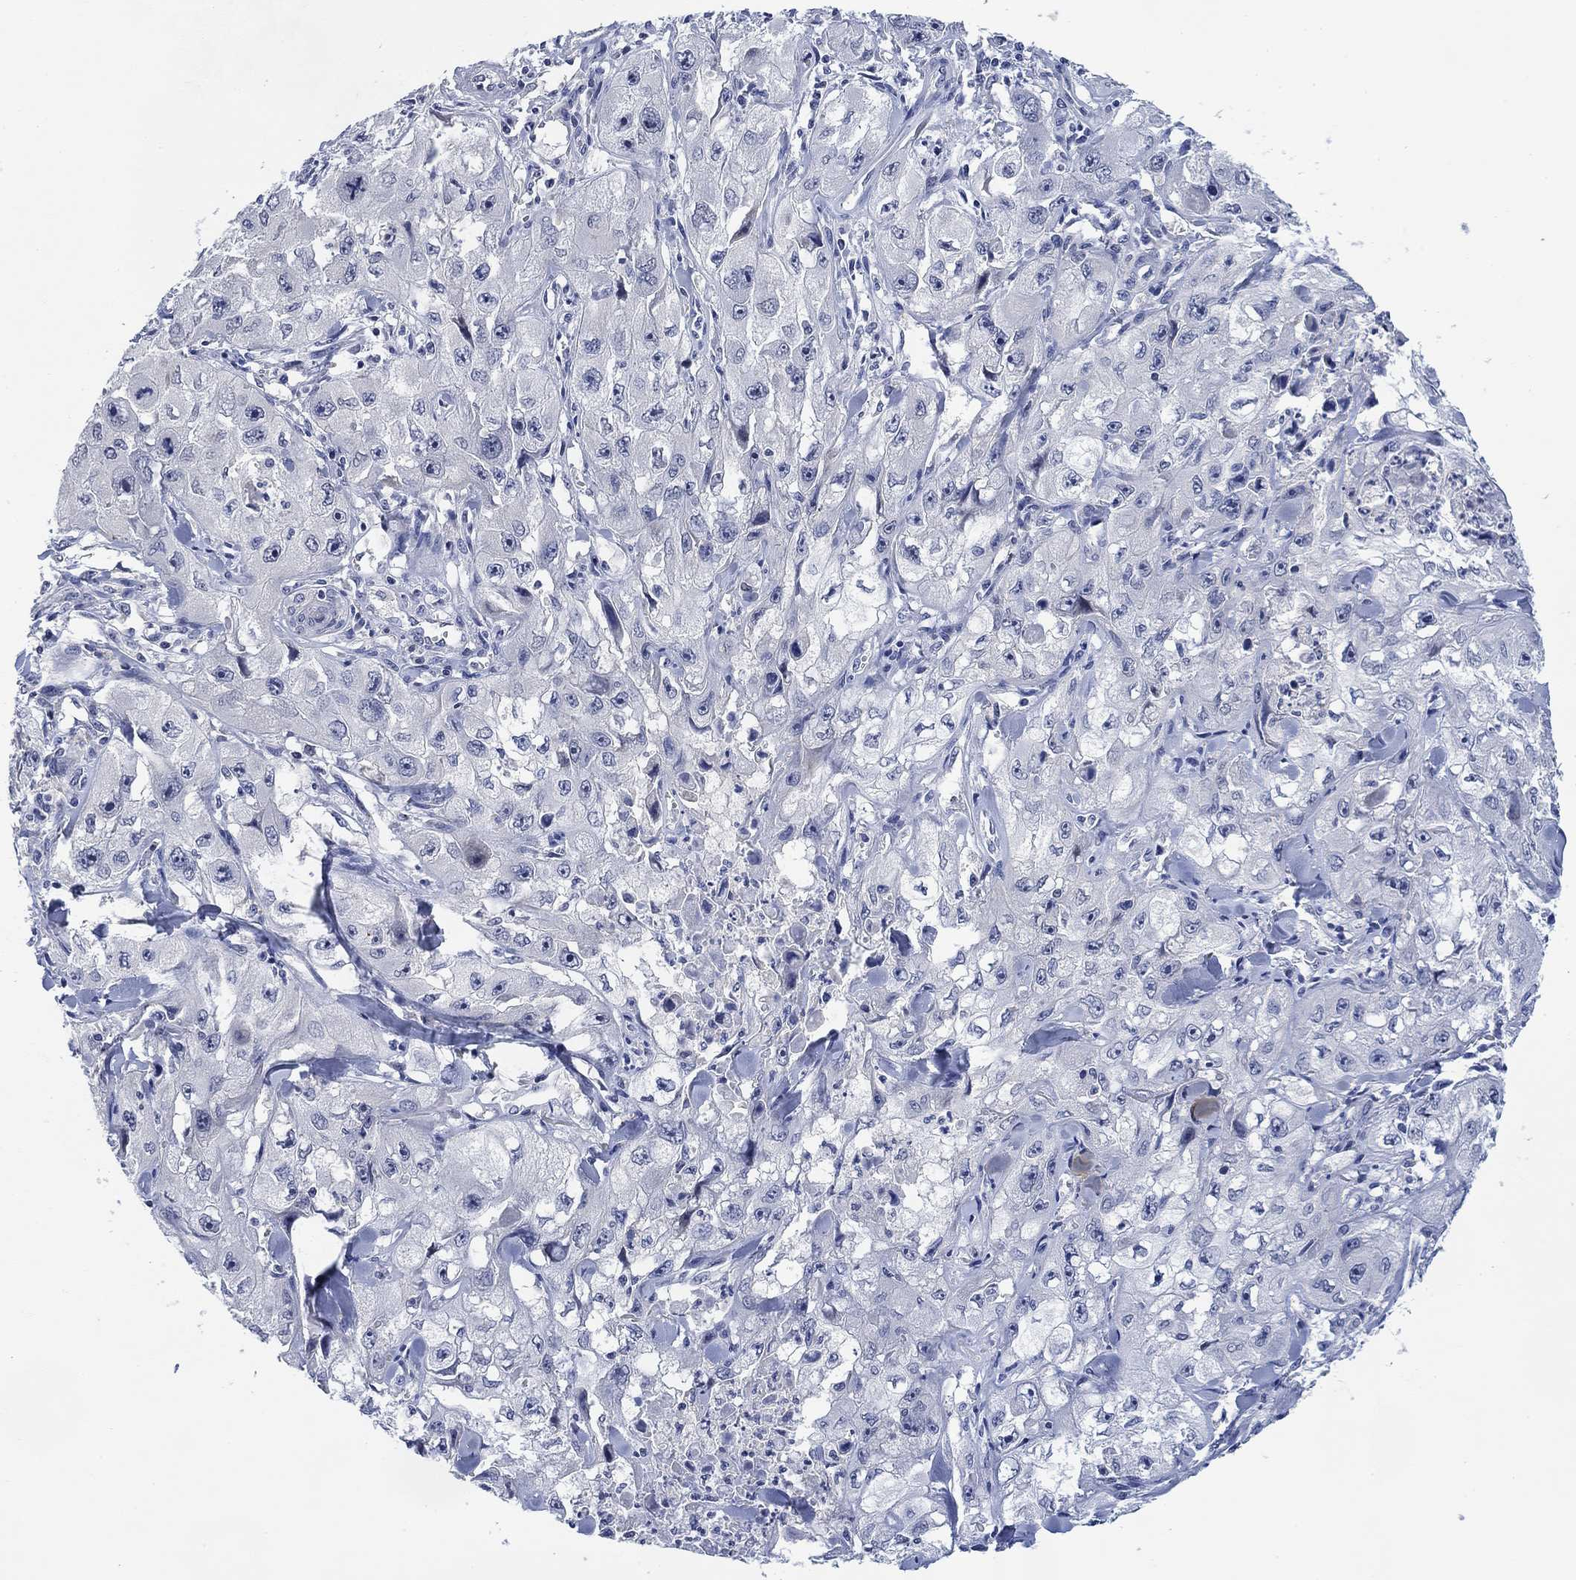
{"staining": {"intensity": "negative", "quantity": "none", "location": "none"}, "tissue": "skin cancer", "cell_type": "Tumor cells", "image_type": "cancer", "snomed": [{"axis": "morphology", "description": "Squamous cell carcinoma, NOS"}, {"axis": "topography", "description": "Skin"}, {"axis": "topography", "description": "Subcutis"}], "caption": "Tumor cells are negative for protein expression in human skin cancer (squamous cell carcinoma).", "gene": "DAZL", "patient": {"sex": "male", "age": 73}}